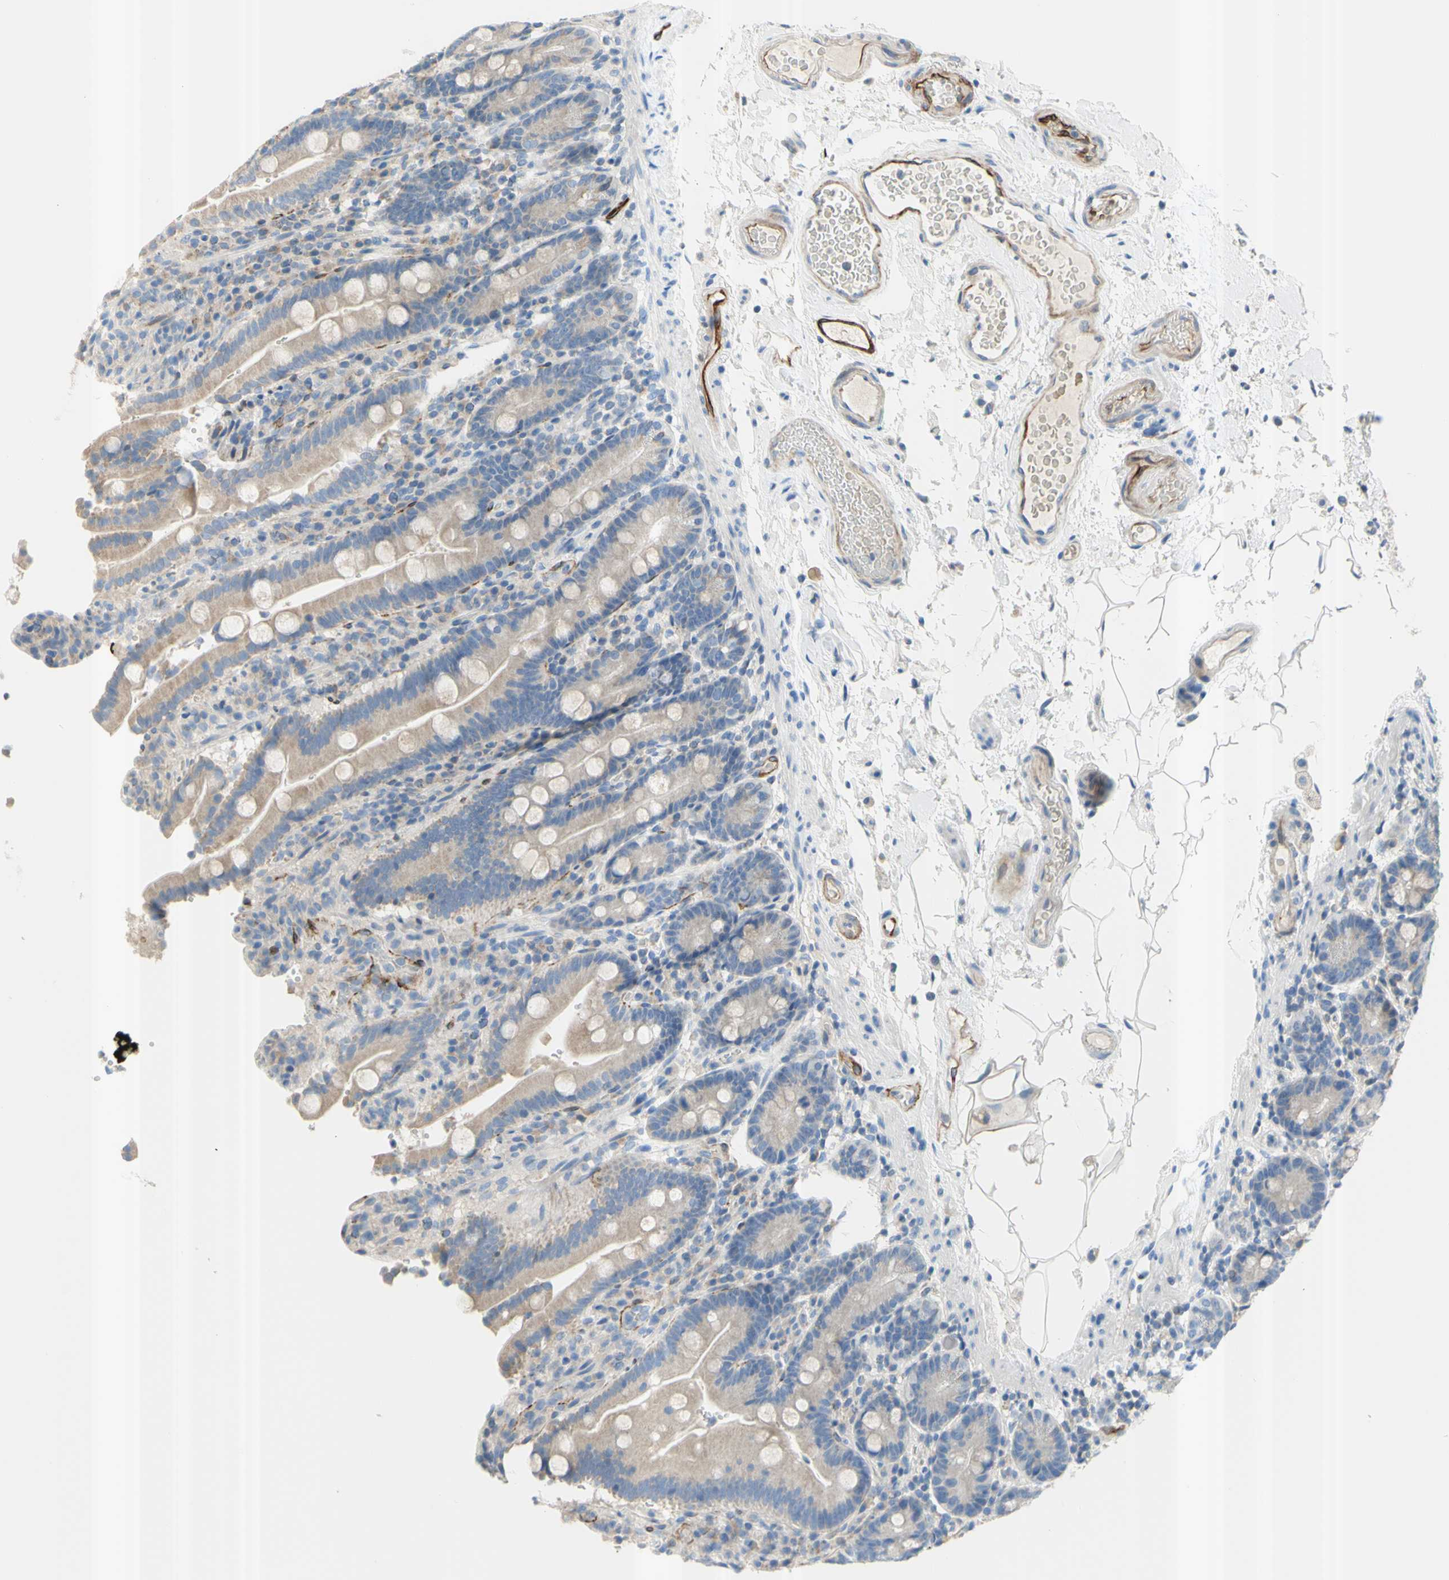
{"staining": {"intensity": "weak", "quantity": ">75%", "location": "cytoplasmic/membranous"}, "tissue": "duodenum", "cell_type": "Glandular cells", "image_type": "normal", "snomed": [{"axis": "morphology", "description": "Normal tissue, NOS"}, {"axis": "topography", "description": "Small intestine, NOS"}], "caption": "A brown stain labels weak cytoplasmic/membranous staining of a protein in glandular cells of benign duodenum. (Brightfield microscopy of DAB IHC at high magnification).", "gene": "PRRG2", "patient": {"sex": "female", "age": 71}}